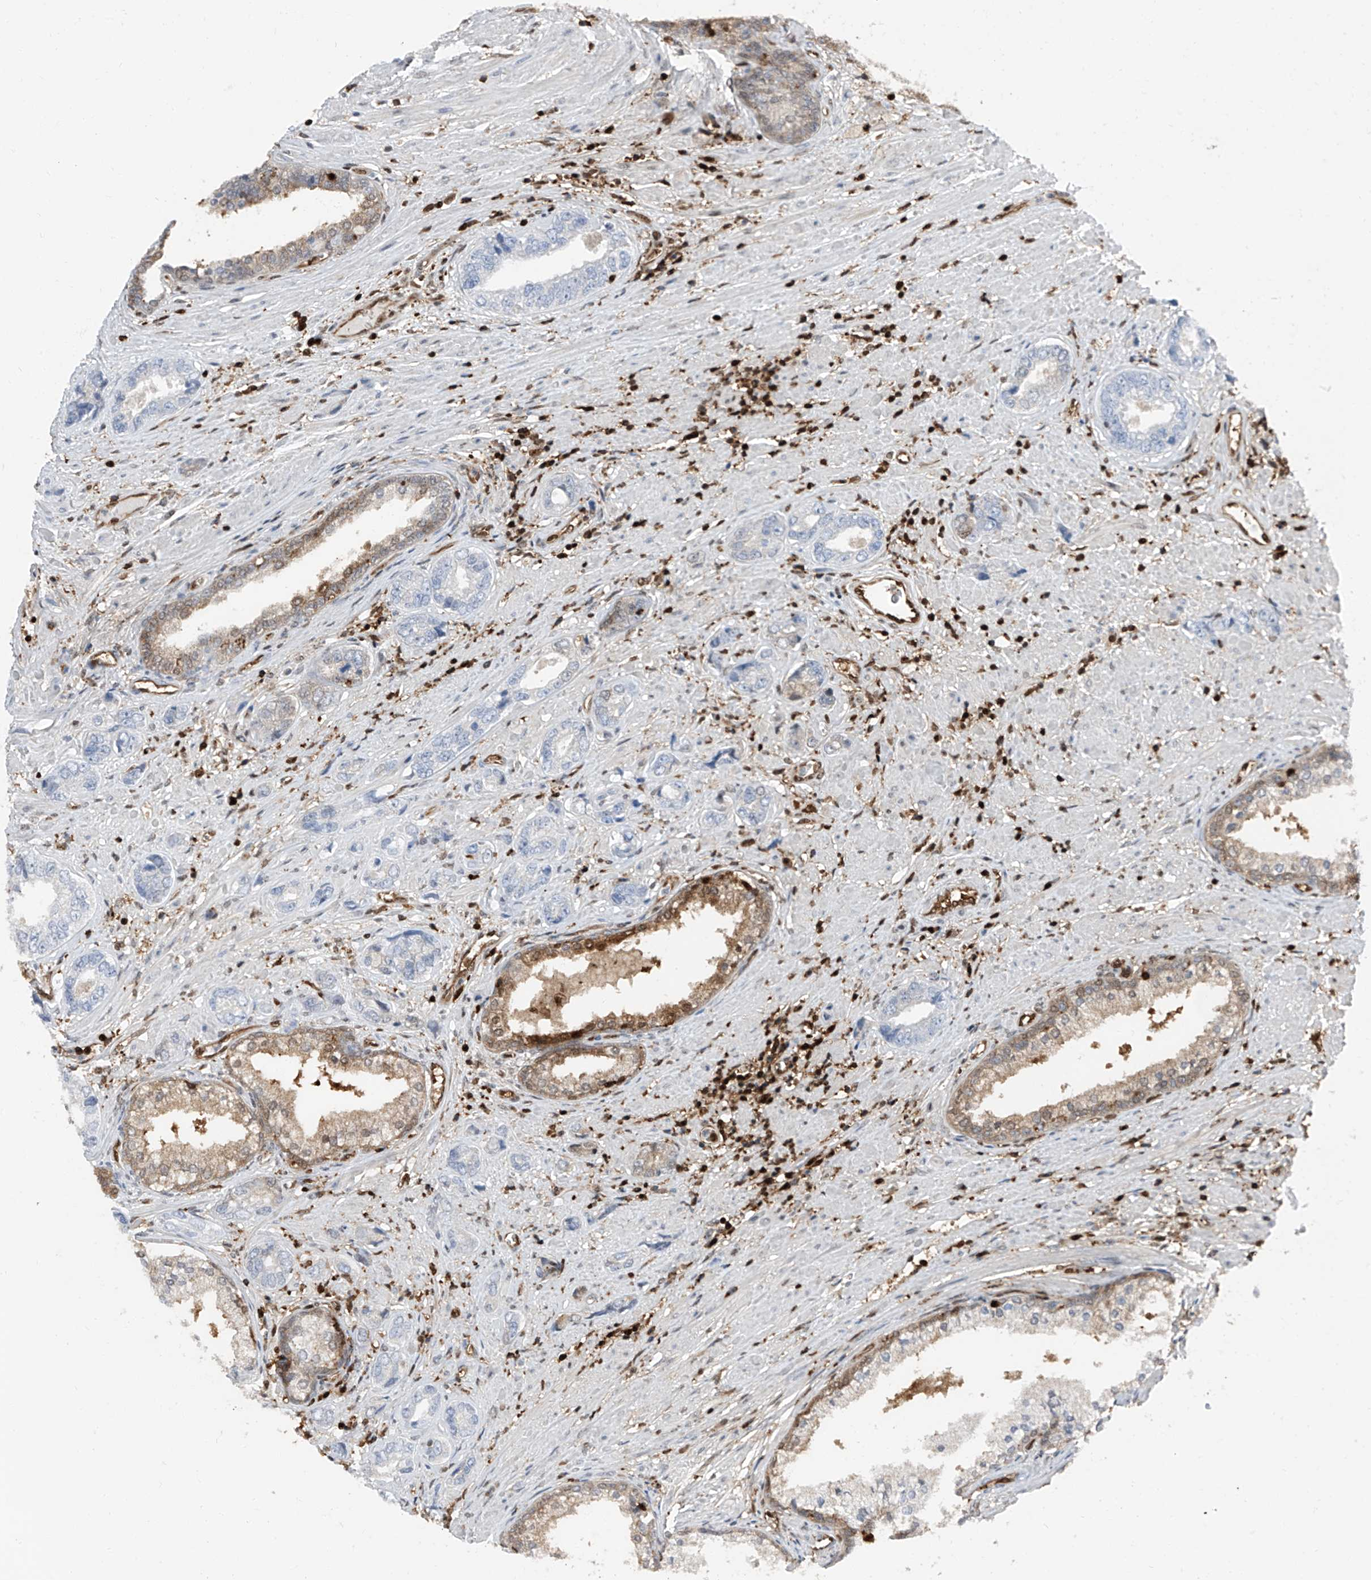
{"staining": {"intensity": "negative", "quantity": "none", "location": "none"}, "tissue": "prostate cancer", "cell_type": "Tumor cells", "image_type": "cancer", "snomed": [{"axis": "morphology", "description": "Adenocarcinoma, High grade"}, {"axis": "topography", "description": "Prostate"}], "caption": "High-grade adenocarcinoma (prostate) stained for a protein using immunohistochemistry demonstrates no positivity tumor cells.", "gene": "PSMB10", "patient": {"sex": "male", "age": 61}}